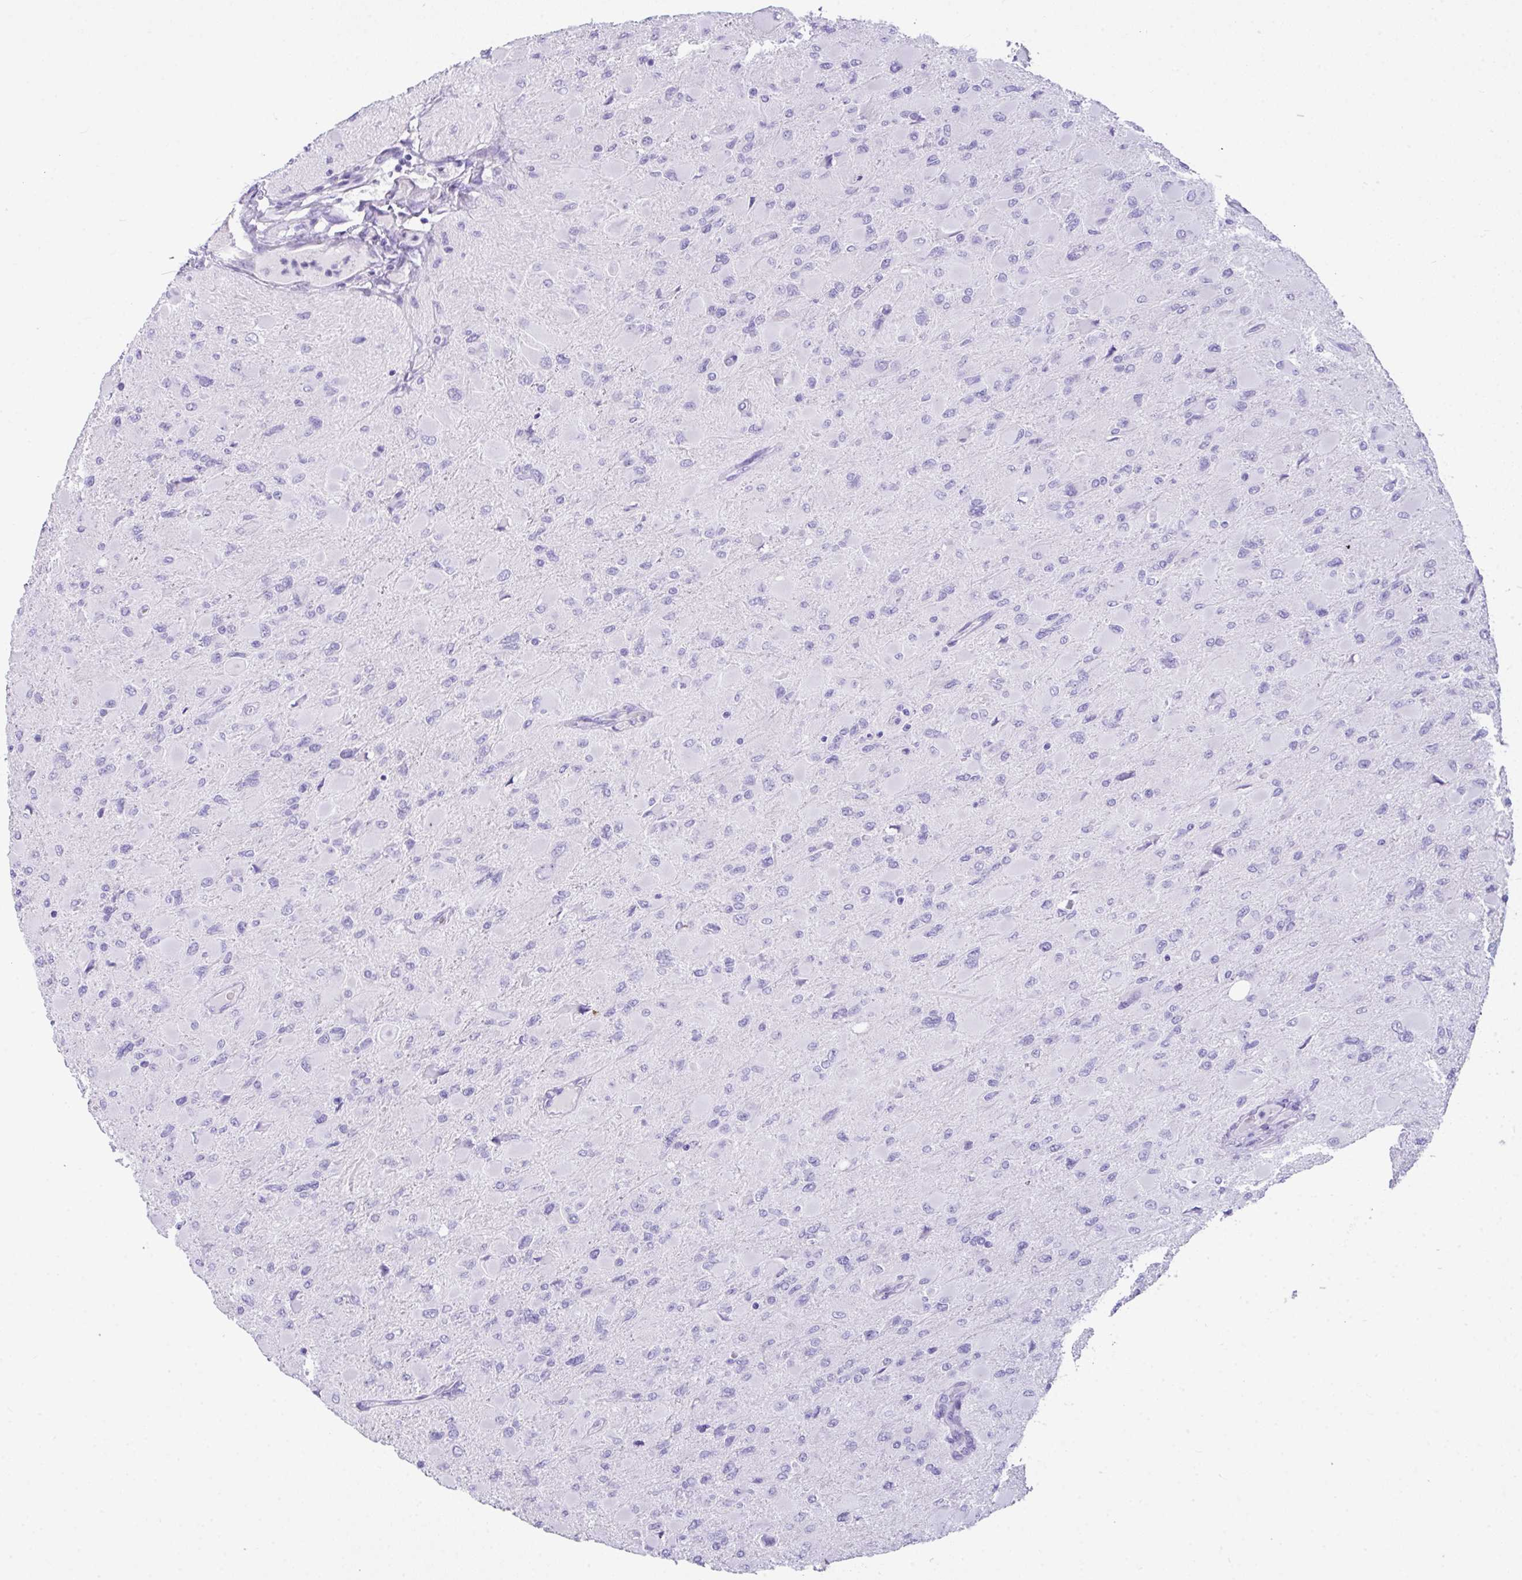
{"staining": {"intensity": "negative", "quantity": "none", "location": "none"}, "tissue": "glioma", "cell_type": "Tumor cells", "image_type": "cancer", "snomed": [{"axis": "morphology", "description": "Glioma, malignant, High grade"}, {"axis": "topography", "description": "Cerebral cortex"}], "caption": "IHC image of neoplastic tissue: human glioma stained with DAB (3,3'-diaminobenzidine) exhibits no significant protein staining in tumor cells.", "gene": "LGALS4", "patient": {"sex": "female", "age": 36}}